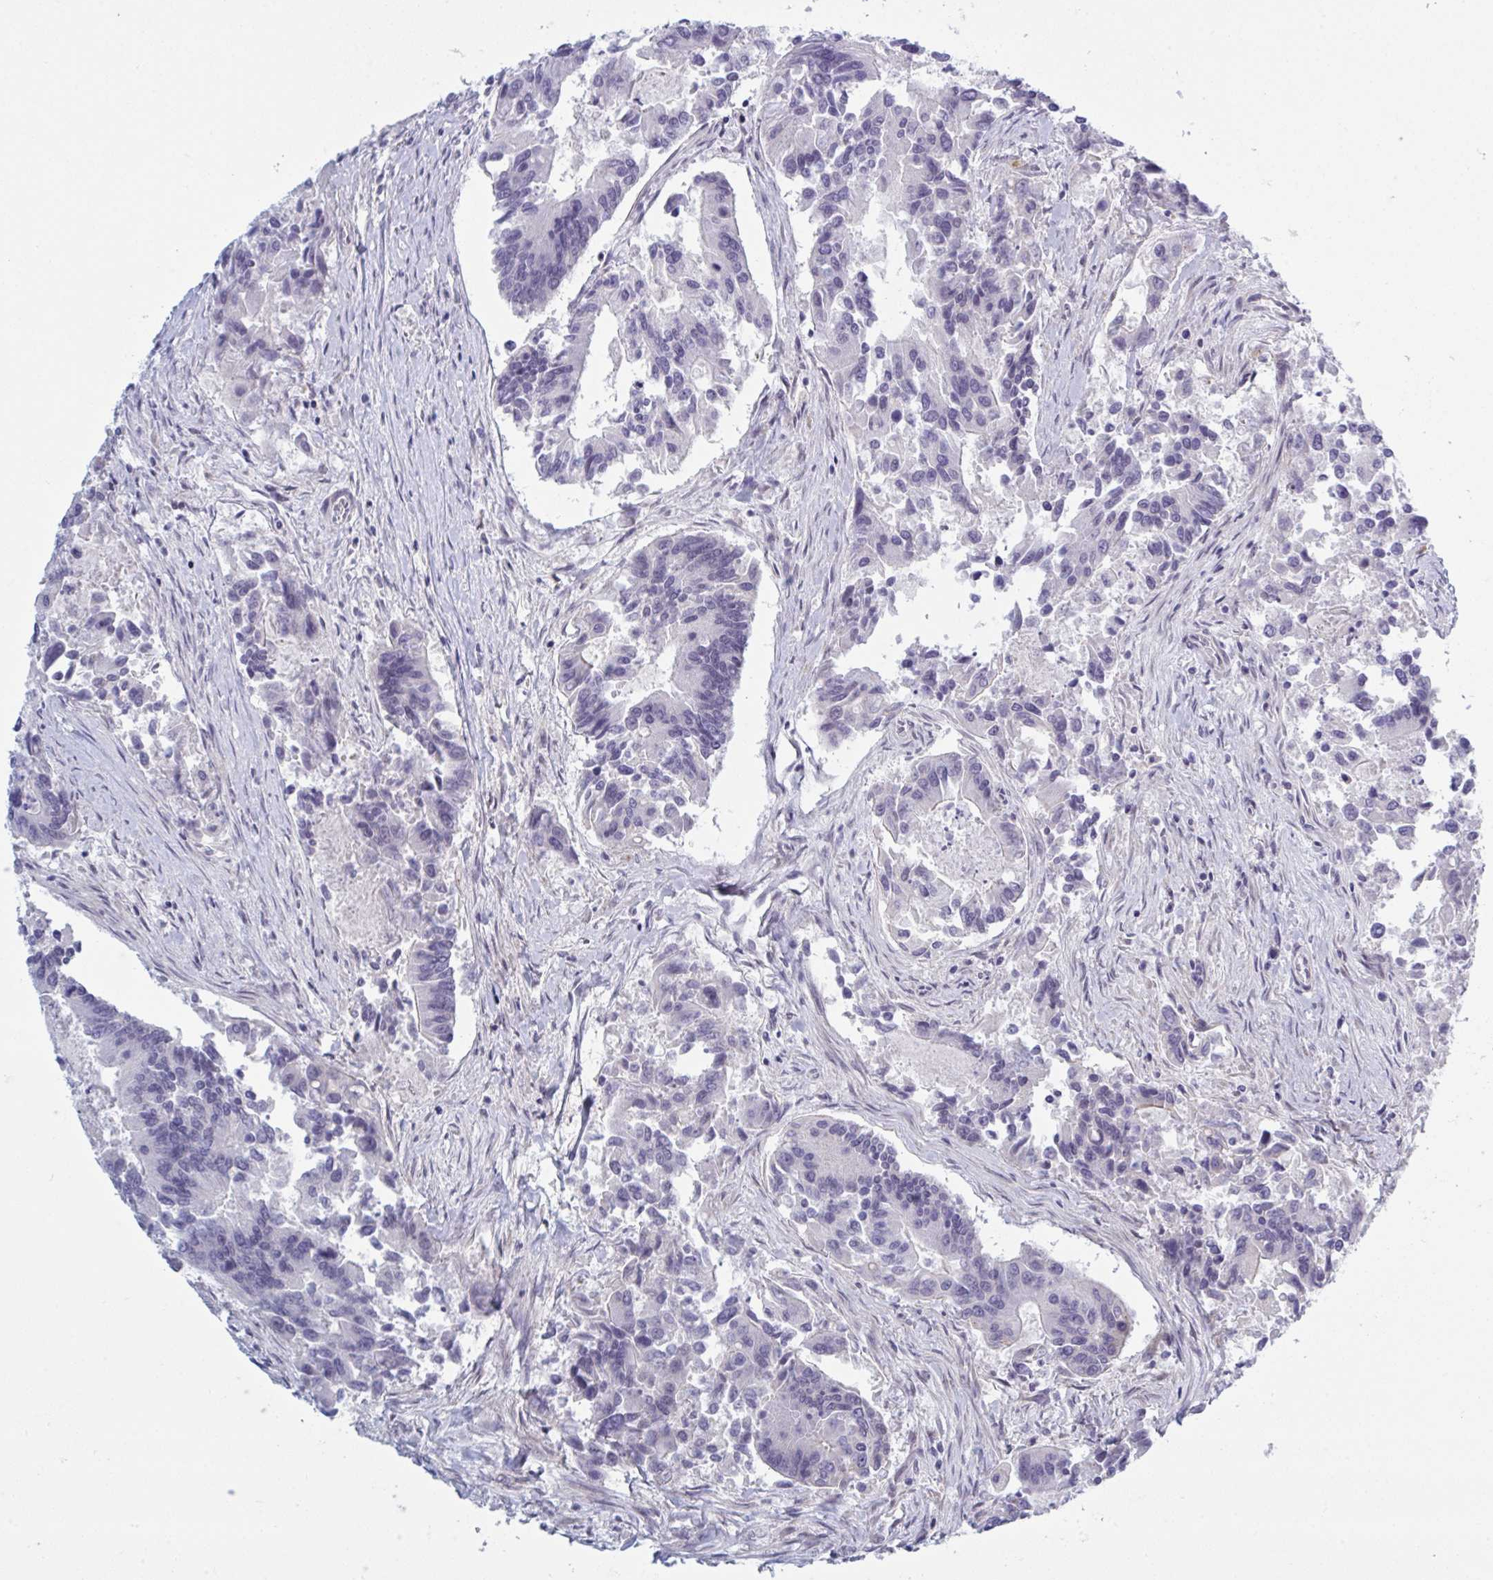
{"staining": {"intensity": "negative", "quantity": "none", "location": "none"}, "tissue": "colorectal cancer", "cell_type": "Tumor cells", "image_type": "cancer", "snomed": [{"axis": "morphology", "description": "Adenocarcinoma, NOS"}, {"axis": "topography", "description": "Colon"}], "caption": "Human adenocarcinoma (colorectal) stained for a protein using immunohistochemistry exhibits no staining in tumor cells.", "gene": "TCEAL8", "patient": {"sex": "female", "age": 67}}